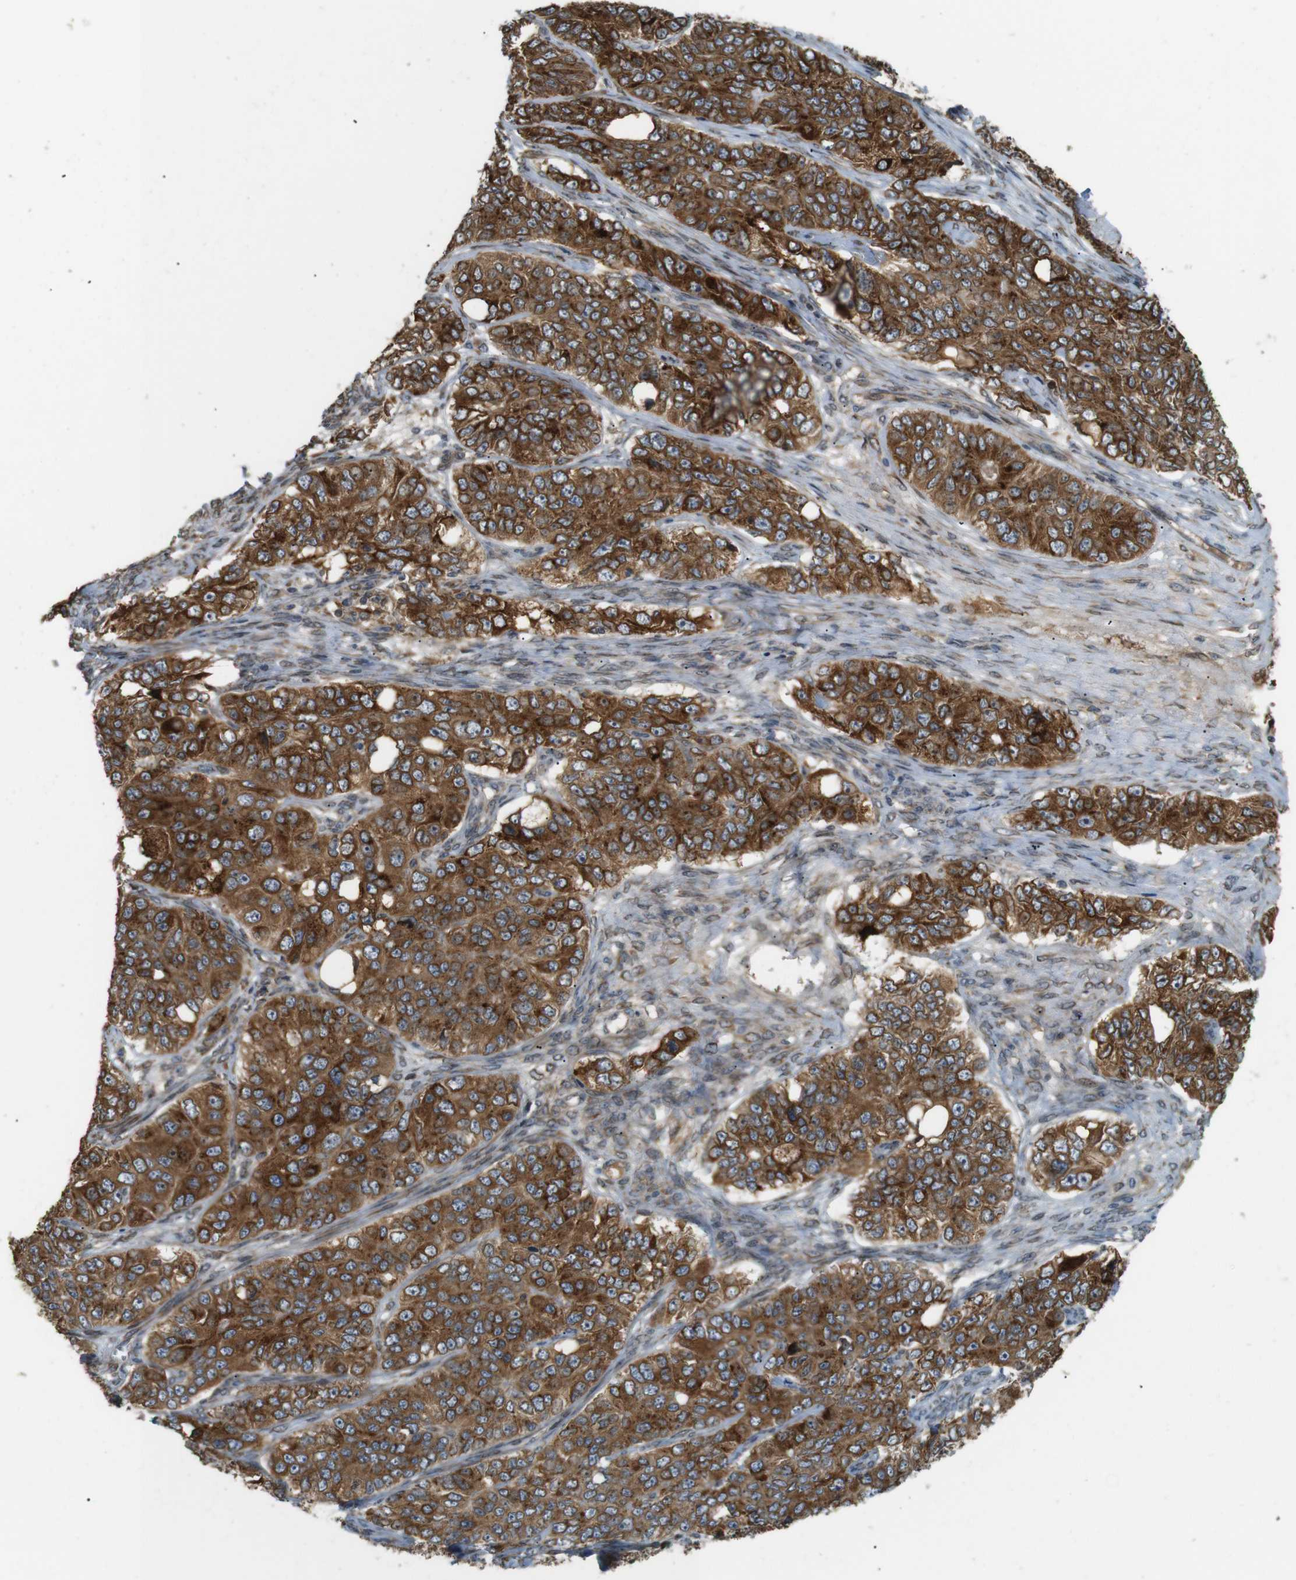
{"staining": {"intensity": "strong", "quantity": ">75%", "location": "cytoplasmic/membranous"}, "tissue": "ovarian cancer", "cell_type": "Tumor cells", "image_type": "cancer", "snomed": [{"axis": "morphology", "description": "Carcinoma, endometroid"}, {"axis": "topography", "description": "Ovary"}], "caption": "A photomicrograph of endometroid carcinoma (ovarian) stained for a protein shows strong cytoplasmic/membranous brown staining in tumor cells. The staining was performed using DAB, with brown indicating positive protein expression. Nuclei are stained blue with hematoxylin.", "gene": "TMED4", "patient": {"sex": "female", "age": 51}}